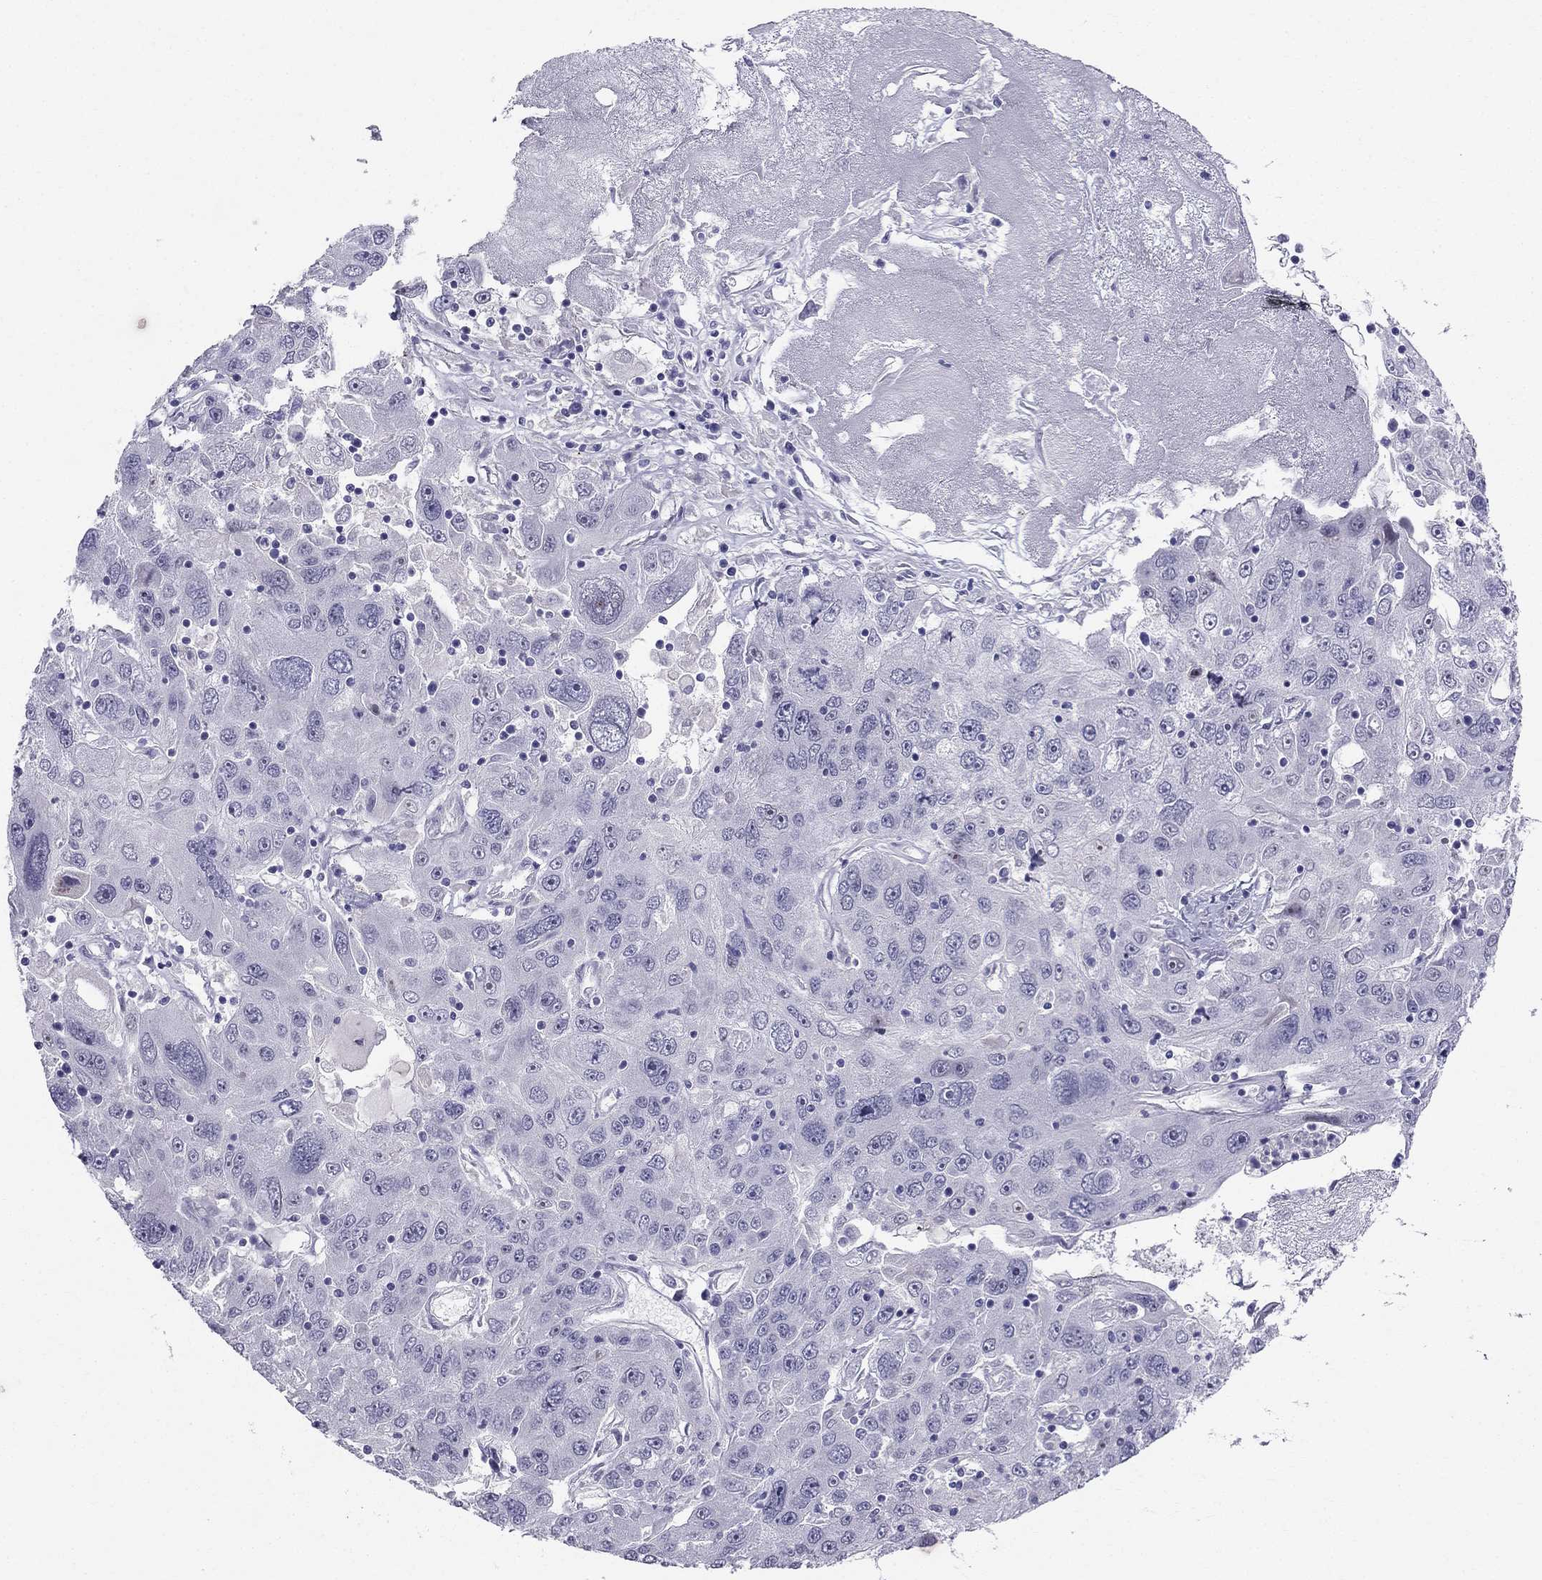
{"staining": {"intensity": "negative", "quantity": "none", "location": "none"}, "tissue": "stomach cancer", "cell_type": "Tumor cells", "image_type": "cancer", "snomed": [{"axis": "morphology", "description": "Adenocarcinoma, NOS"}, {"axis": "topography", "description": "Stomach"}], "caption": "This histopathology image is of stomach cancer stained with immunohistochemistry to label a protein in brown with the nuclei are counter-stained blue. There is no positivity in tumor cells.", "gene": "BAG5", "patient": {"sex": "male", "age": 56}}